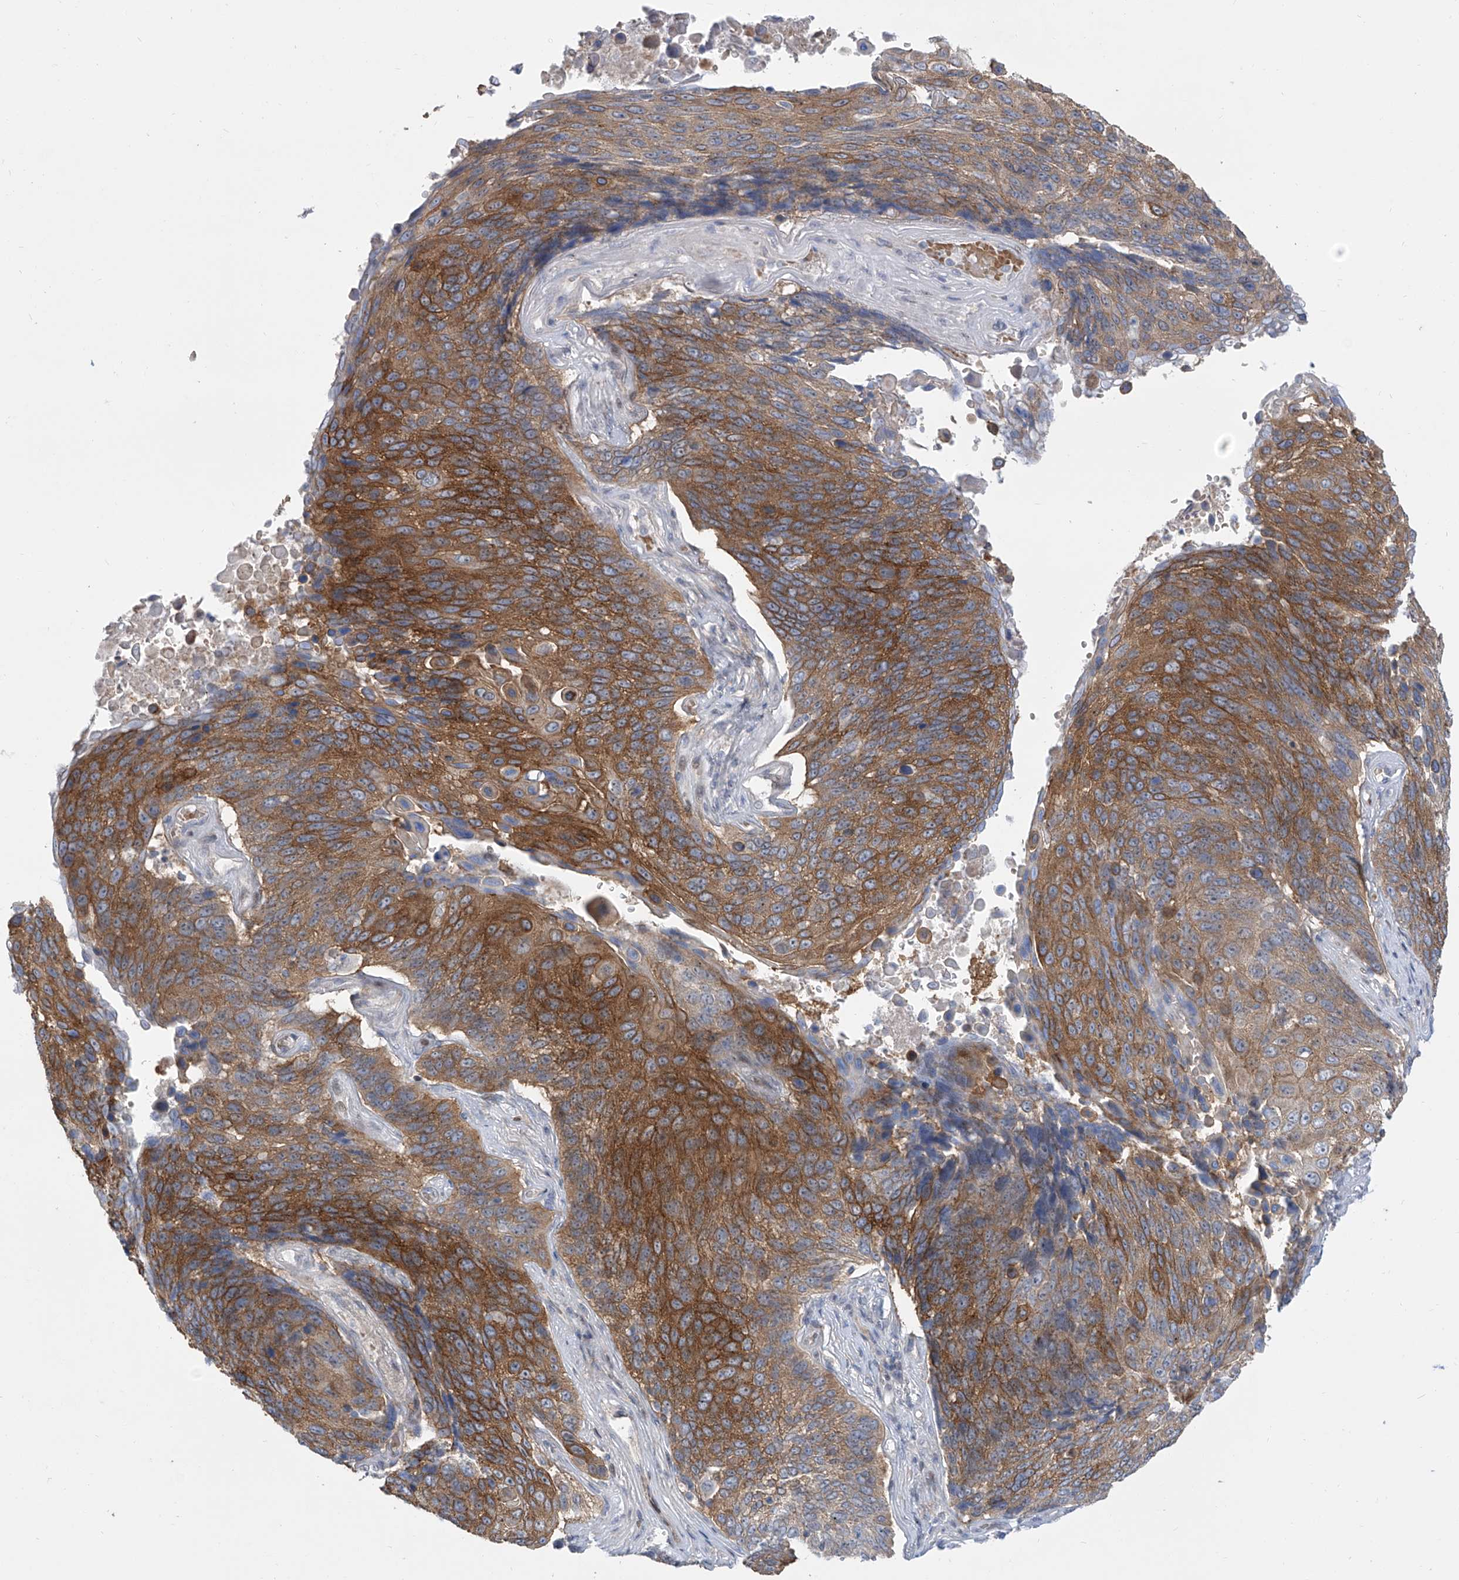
{"staining": {"intensity": "strong", "quantity": ">75%", "location": "cytoplasmic/membranous"}, "tissue": "lung cancer", "cell_type": "Tumor cells", "image_type": "cancer", "snomed": [{"axis": "morphology", "description": "Squamous cell carcinoma, NOS"}, {"axis": "topography", "description": "Lung"}], "caption": "IHC of human lung squamous cell carcinoma displays high levels of strong cytoplasmic/membranous expression in approximately >75% of tumor cells. The staining was performed using DAB to visualize the protein expression in brown, while the nuclei were stained in blue with hematoxylin (Magnification: 20x).", "gene": "LRRC1", "patient": {"sex": "male", "age": 66}}